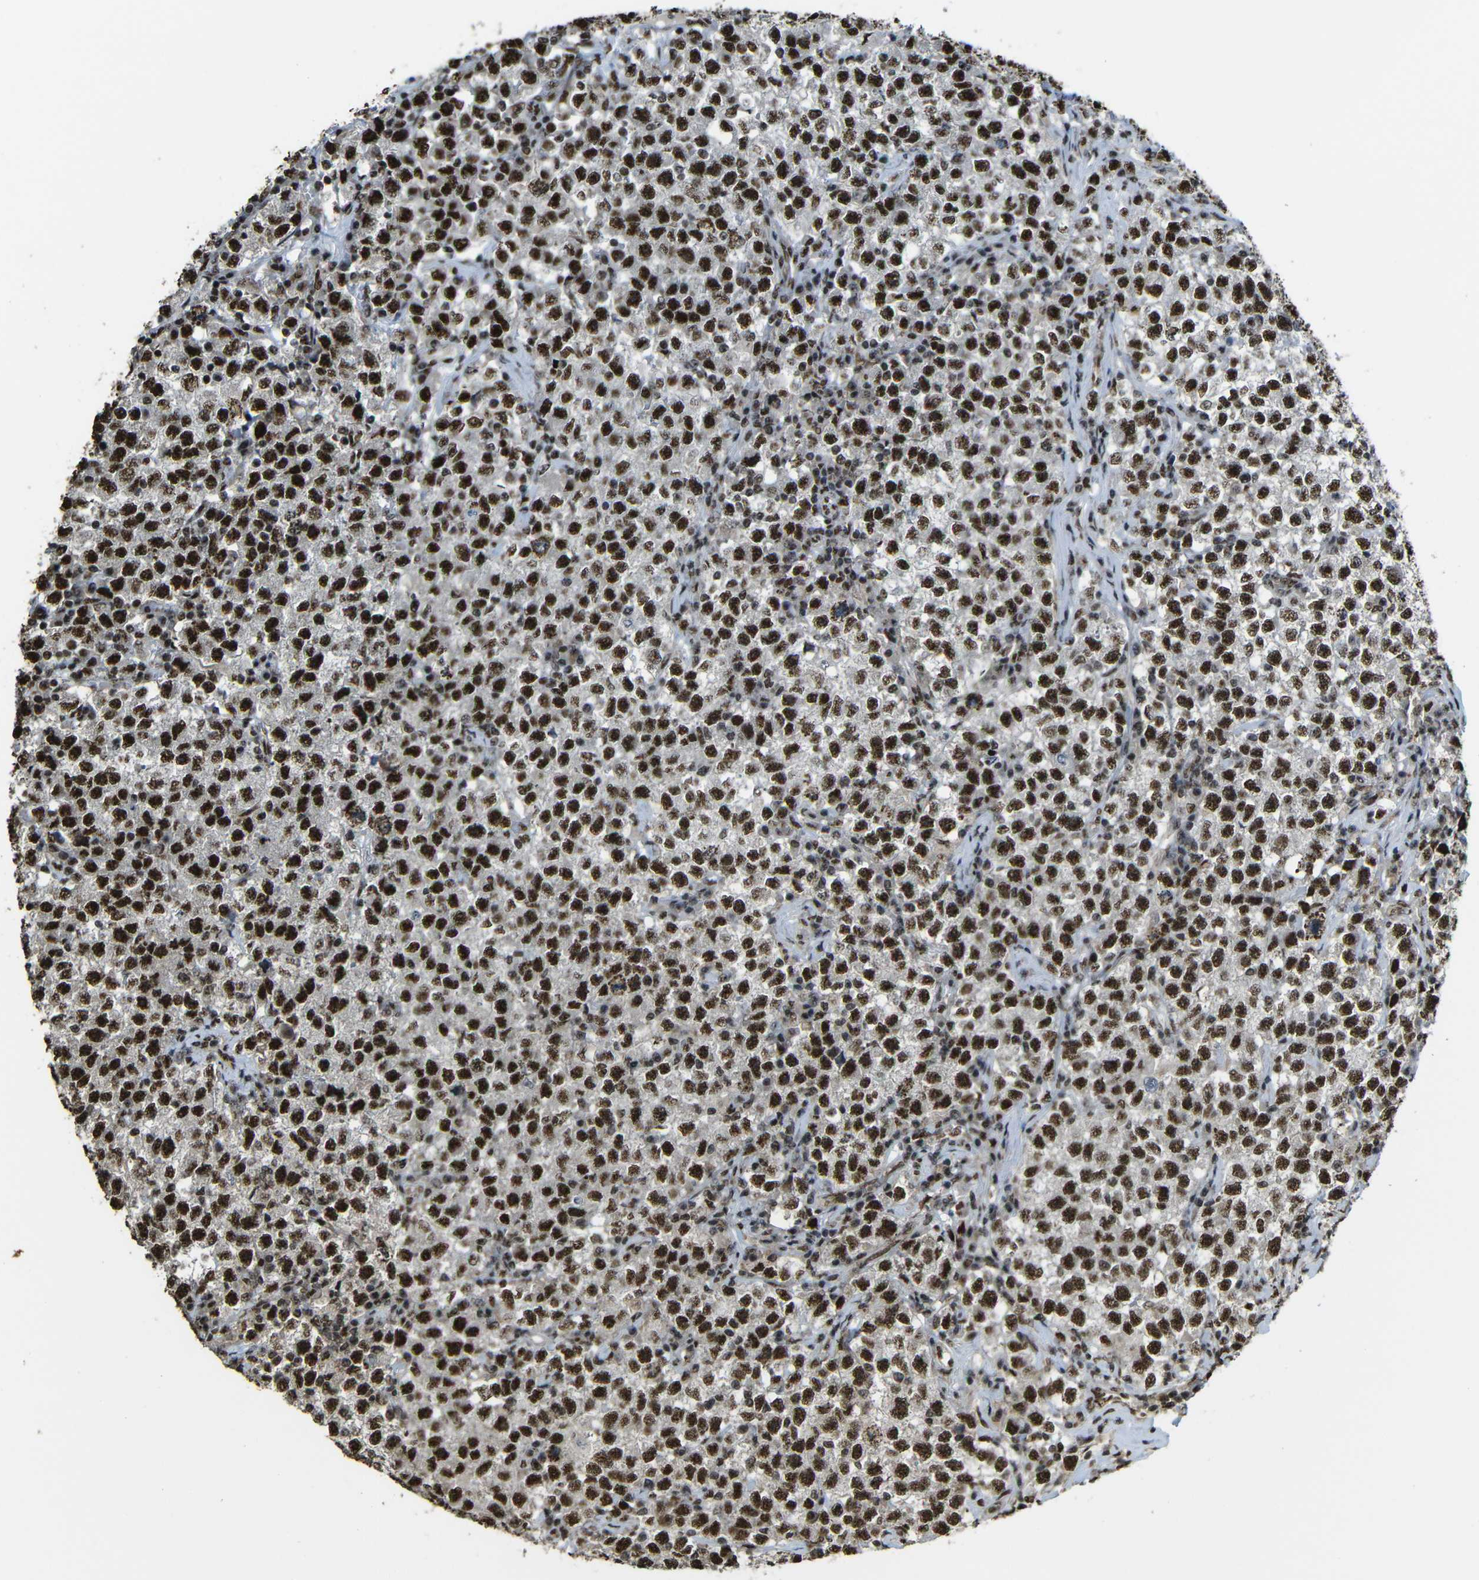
{"staining": {"intensity": "strong", "quantity": ">75%", "location": "cytoplasmic/membranous,nuclear"}, "tissue": "testis cancer", "cell_type": "Tumor cells", "image_type": "cancer", "snomed": [{"axis": "morphology", "description": "Seminoma, NOS"}, {"axis": "topography", "description": "Testis"}], "caption": "Protein expression analysis of human testis cancer reveals strong cytoplasmic/membranous and nuclear staining in approximately >75% of tumor cells.", "gene": "TCF7L2", "patient": {"sex": "male", "age": 22}}